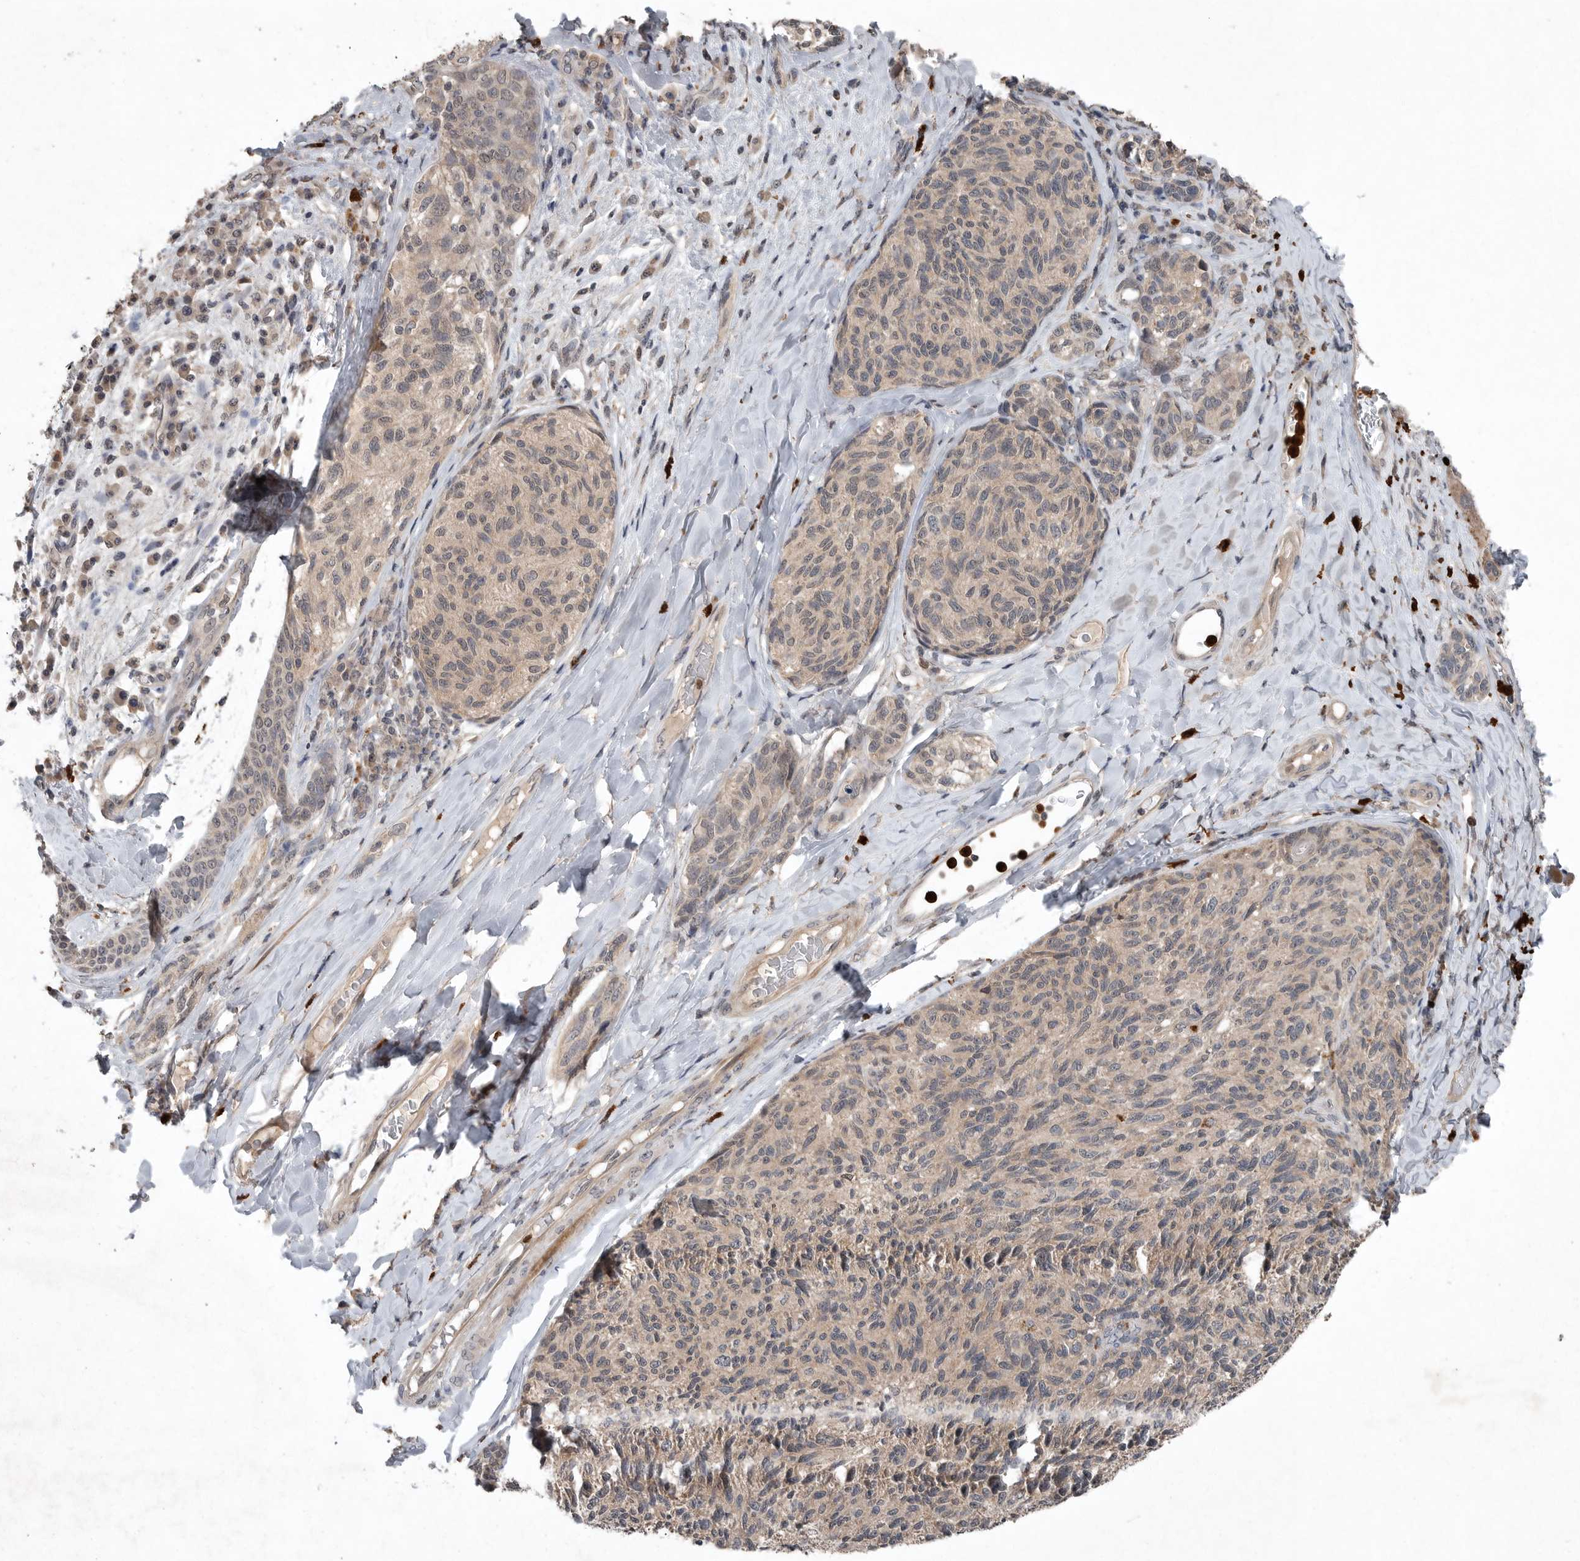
{"staining": {"intensity": "weak", "quantity": ">75%", "location": "cytoplasmic/membranous"}, "tissue": "melanoma", "cell_type": "Tumor cells", "image_type": "cancer", "snomed": [{"axis": "morphology", "description": "Malignant melanoma, NOS"}, {"axis": "topography", "description": "Skin"}], "caption": "Malignant melanoma tissue exhibits weak cytoplasmic/membranous expression in about >75% of tumor cells, visualized by immunohistochemistry.", "gene": "SCP2", "patient": {"sex": "female", "age": 73}}